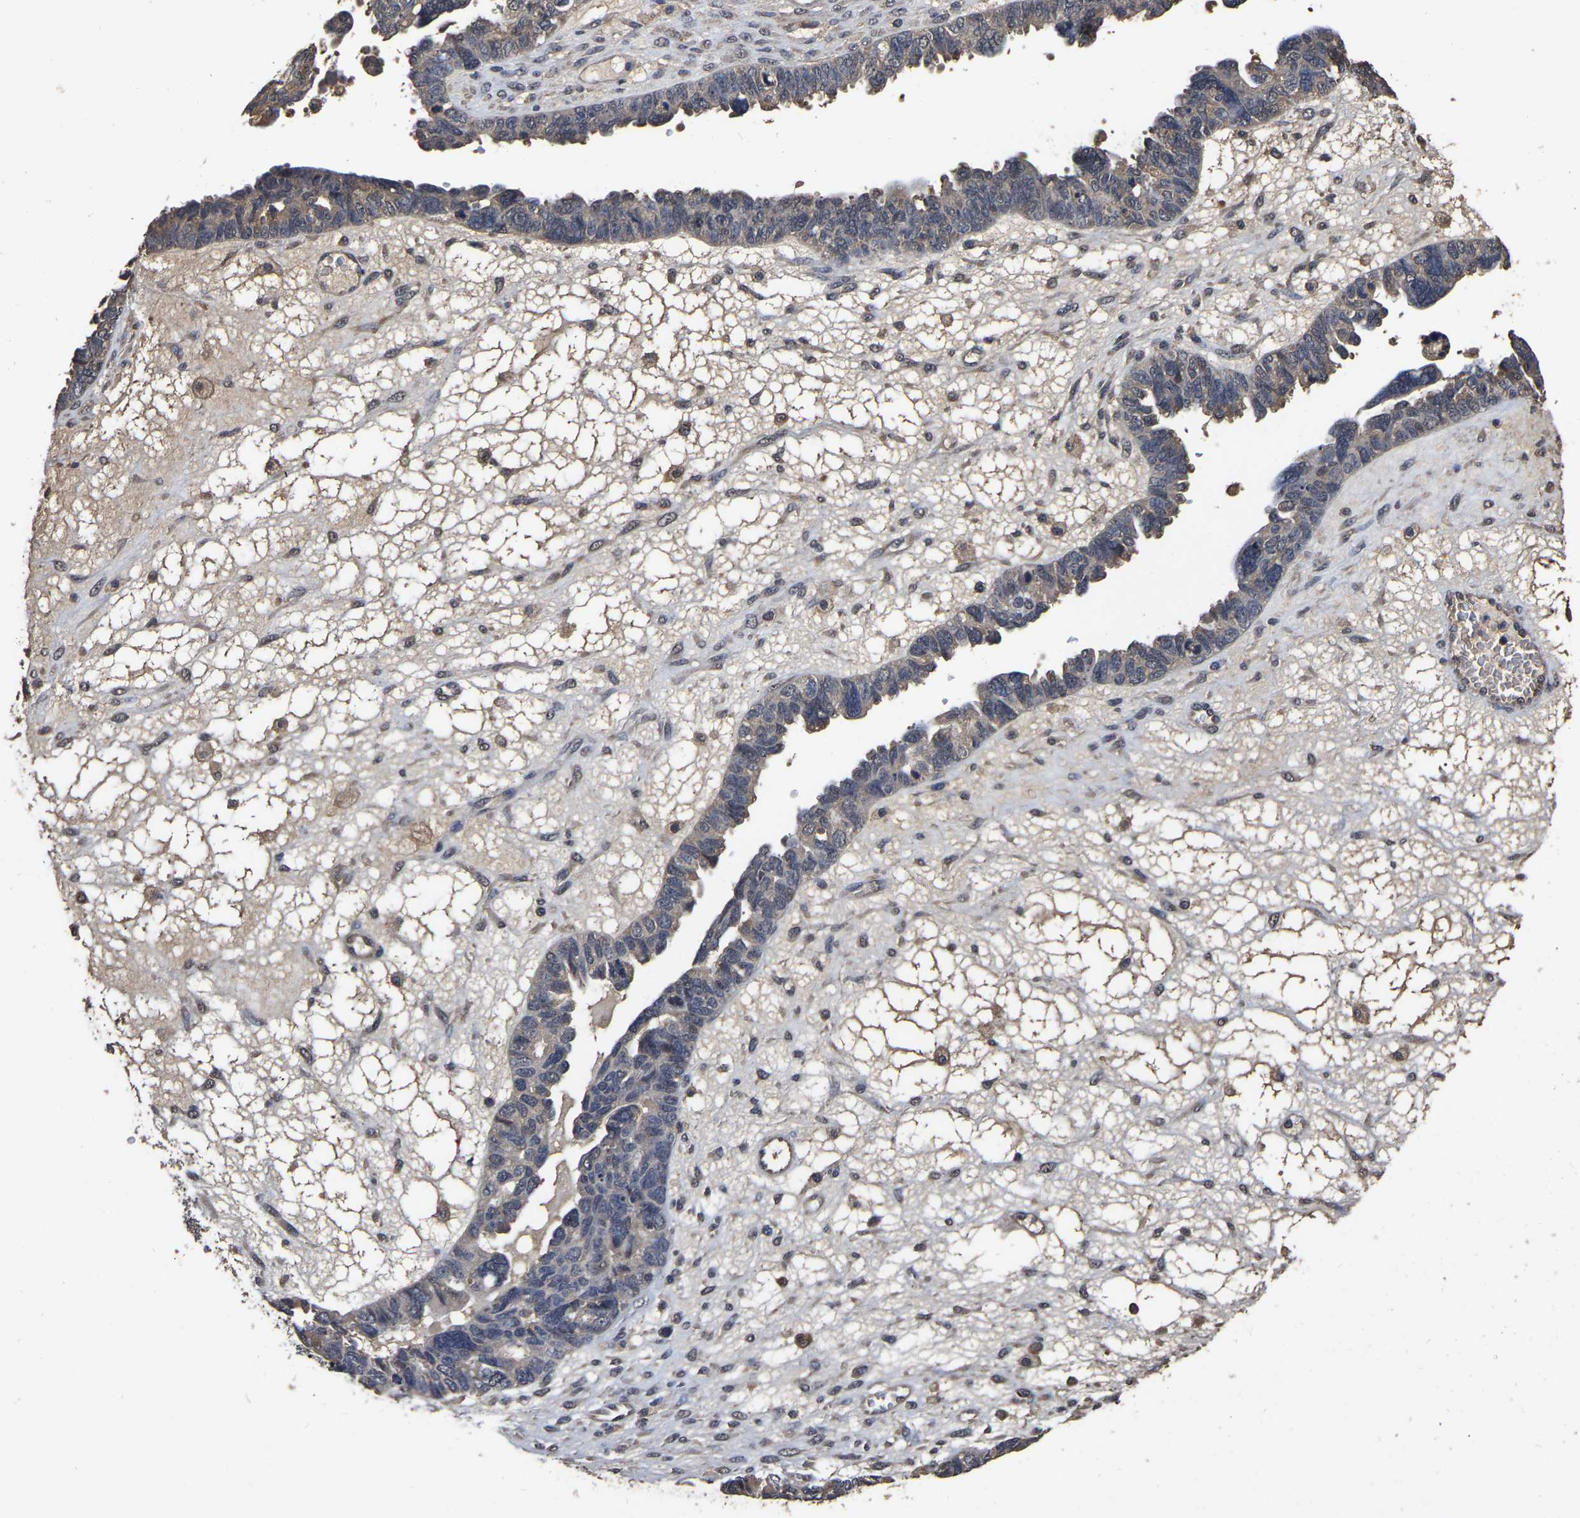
{"staining": {"intensity": "weak", "quantity": ">75%", "location": "cytoplasmic/membranous"}, "tissue": "ovarian cancer", "cell_type": "Tumor cells", "image_type": "cancer", "snomed": [{"axis": "morphology", "description": "Cystadenocarcinoma, serous, NOS"}, {"axis": "topography", "description": "Ovary"}], "caption": "Weak cytoplasmic/membranous staining for a protein is seen in approximately >75% of tumor cells of serous cystadenocarcinoma (ovarian) using IHC.", "gene": "STK32C", "patient": {"sex": "female", "age": 79}}